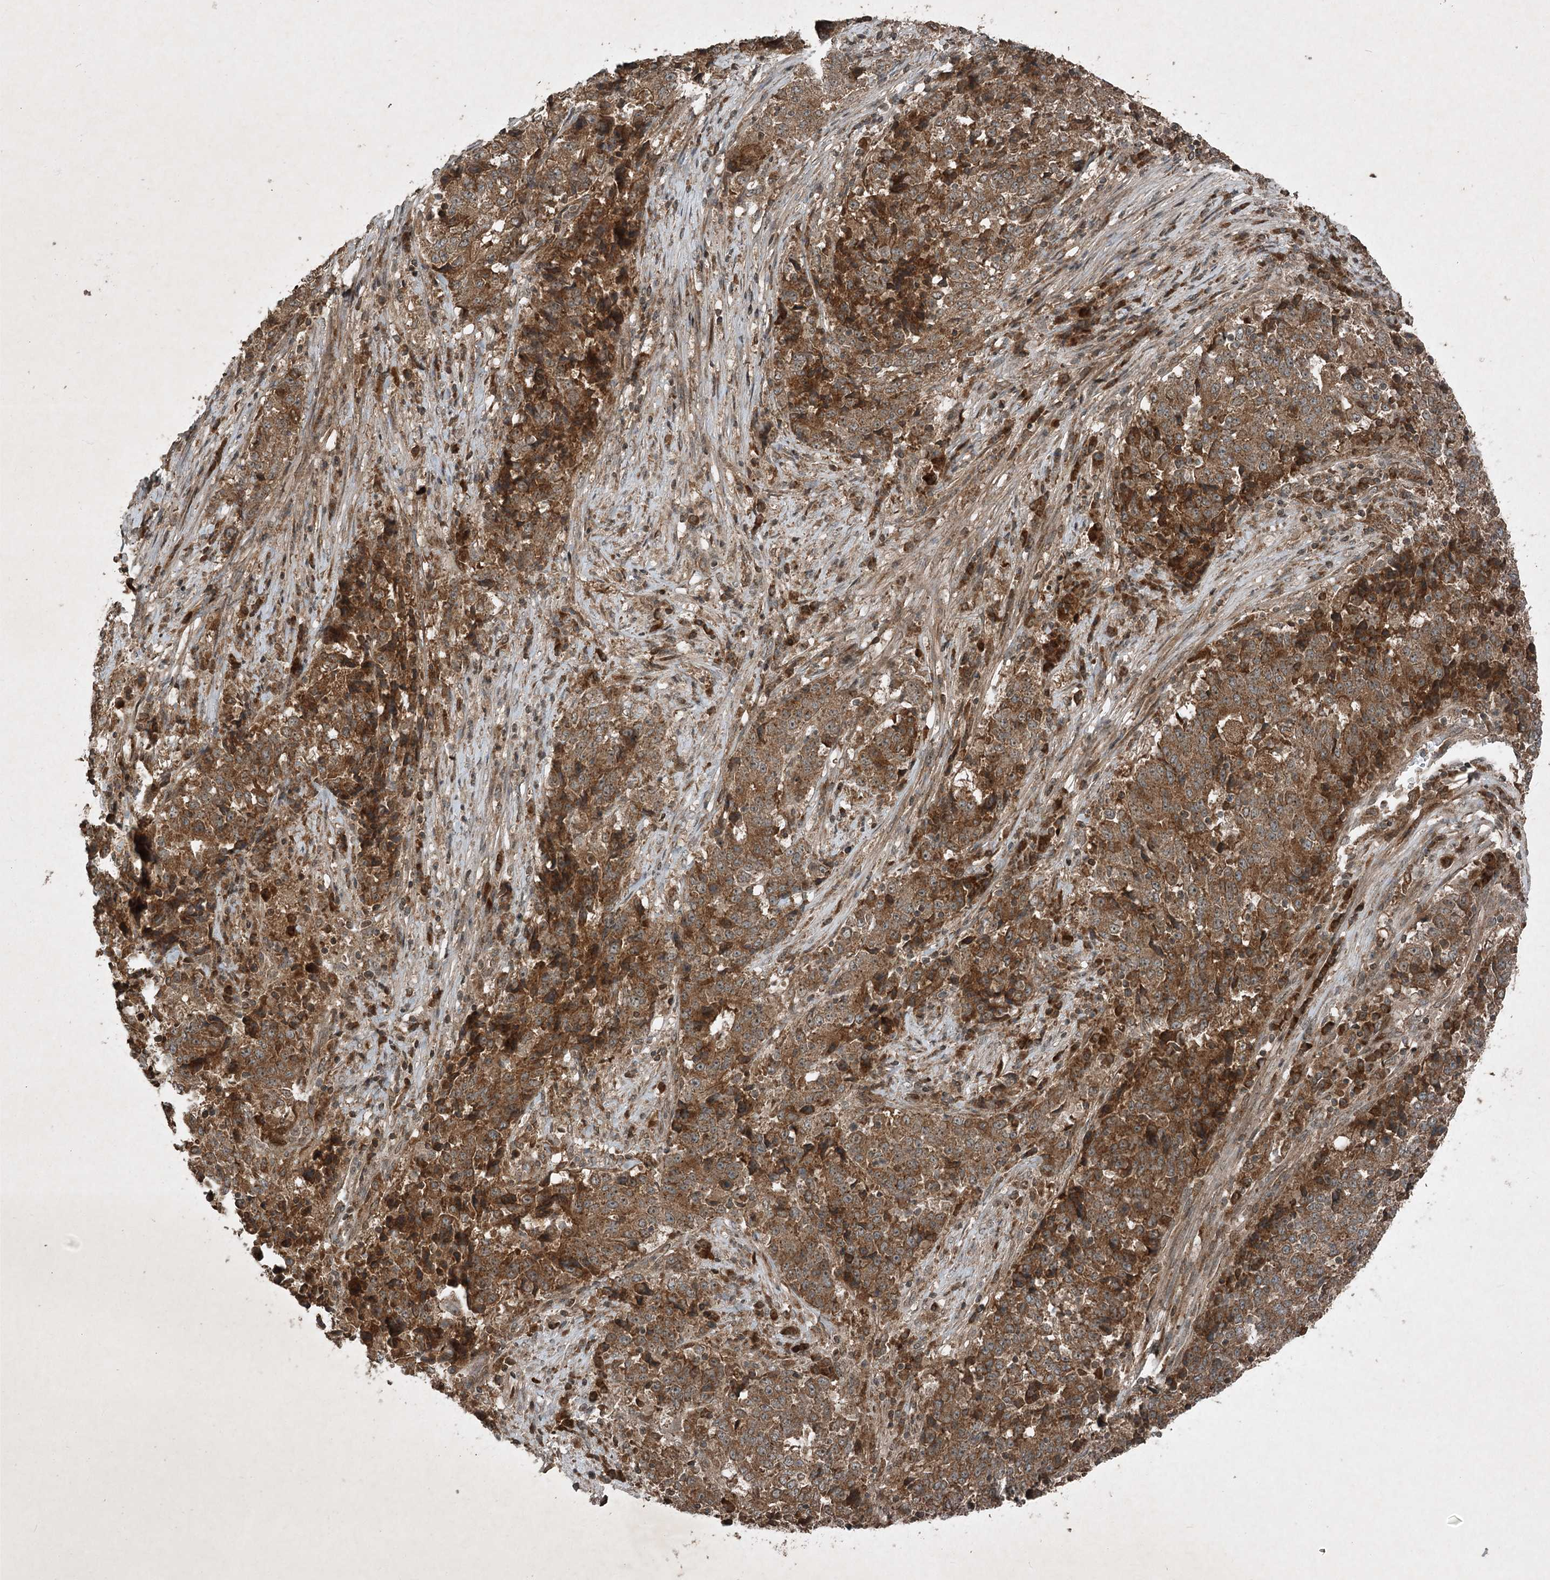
{"staining": {"intensity": "moderate", "quantity": ">75%", "location": "cytoplasmic/membranous"}, "tissue": "stomach cancer", "cell_type": "Tumor cells", "image_type": "cancer", "snomed": [{"axis": "morphology", "description": "Adenocarcinoma, NOS"}, {"axis": "topography", "description": "Stomach"}], "caption": "Protein expression by immunohistochemistry reveals moderate cytoplasmic/membranous staining in approximately >75% of tumor cells in stomach cancer. (DAB IHC with brightfield microscopy, high magnification).", "gene": "UNC93A", "patient": {"sex": "male", "age": 59}}